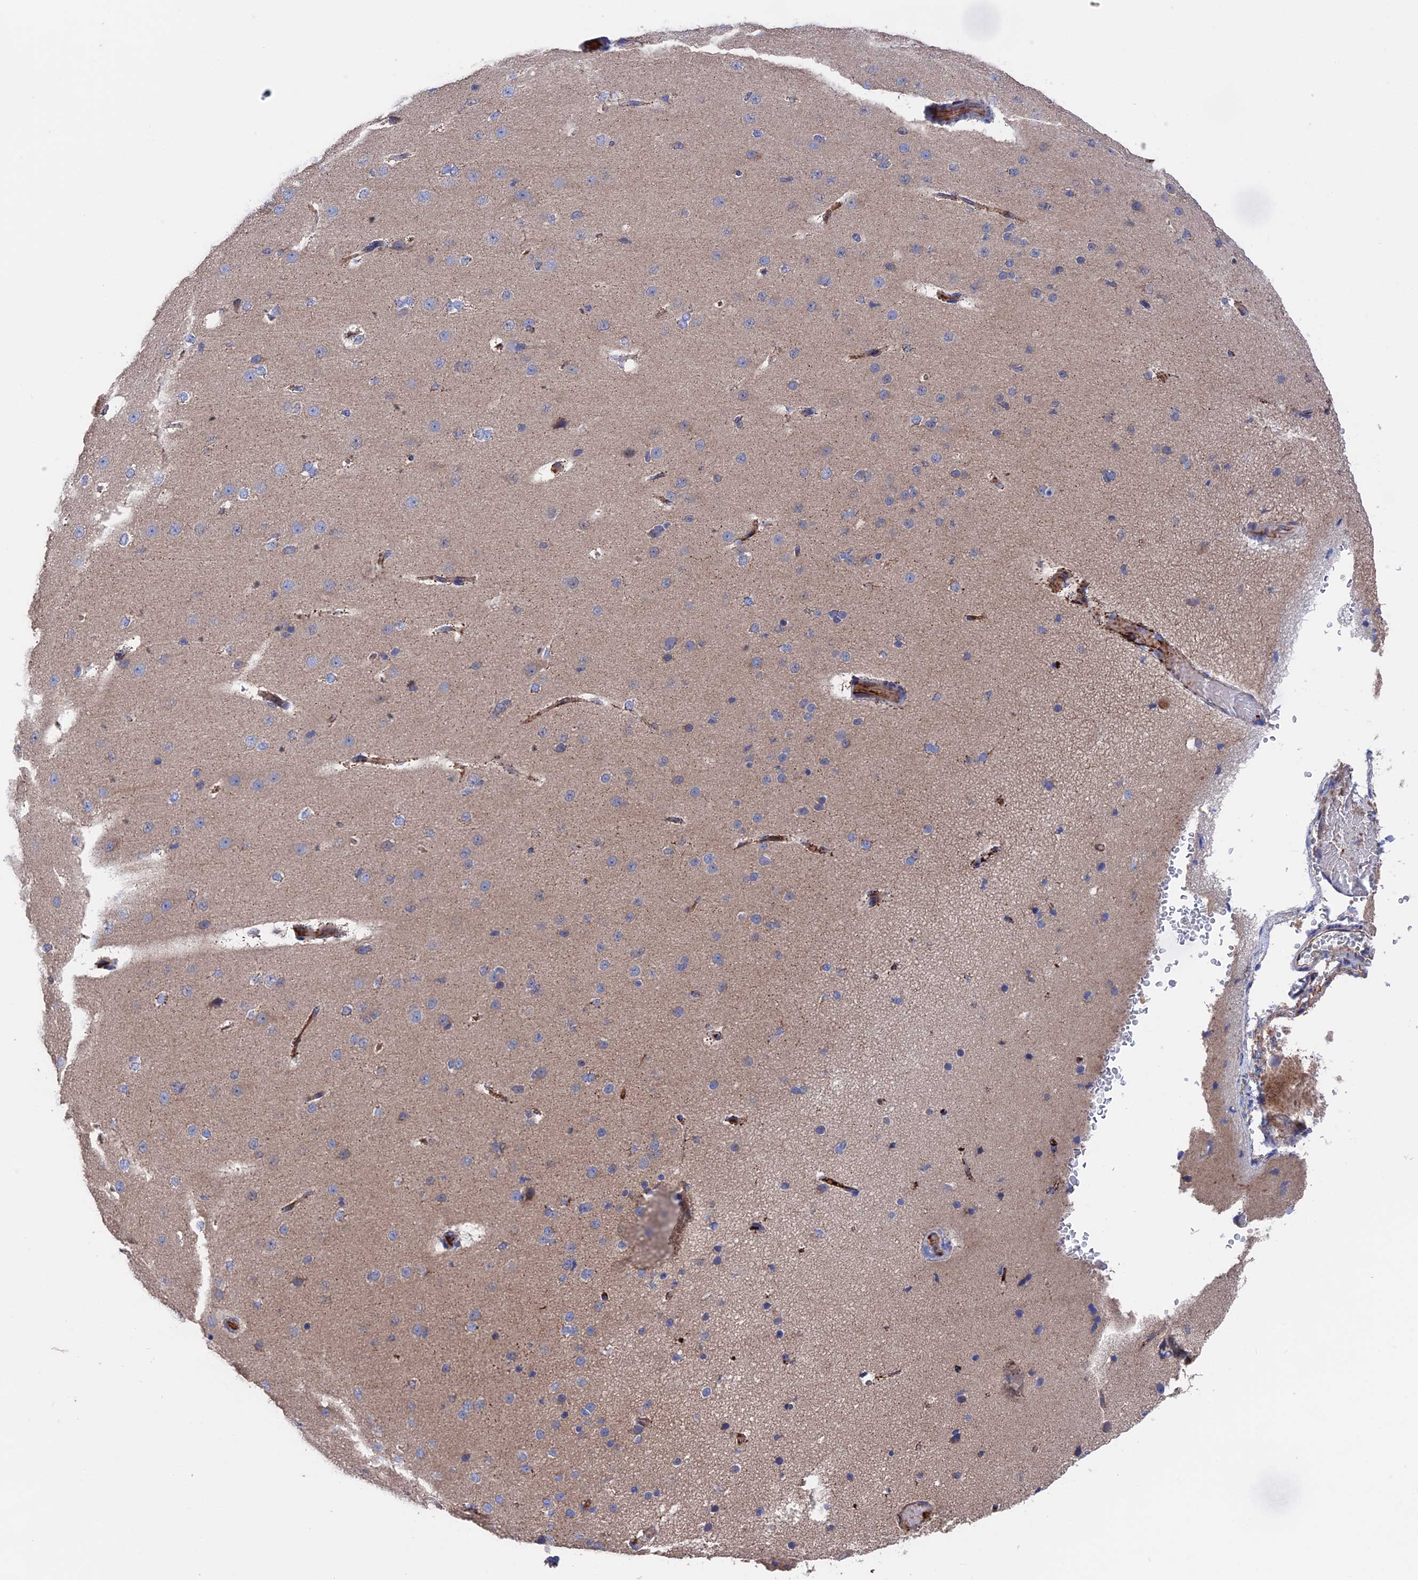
{"staining": {"intensity": "weak", "quantity": "25%-75%", "location": "cytoplasmic/membranous"}, "tissue": "cerebral cortex", "cell_type": "Endothelial cells", "image_type": "normal", "snomed": [{"axis": "morphology", "description": "Normal tissue, NOS"}, {"axis": "morphology", "description": "Developmental malformation"}, {"axis": "topography", "description": "Cerebral cortex"}], "caption": "Immunohistochemistry photomicrograph of normal cerebral cortex: human cerebral cortex stained using IHC displays low levels of weak protein expression localized specifically in the cytoplasmic/membranous of endothelial cells, appearing as a cytoplasmic/membranous brown color.", "gene": "HPF1", "patient": {"sex": "female", "age": 30}}